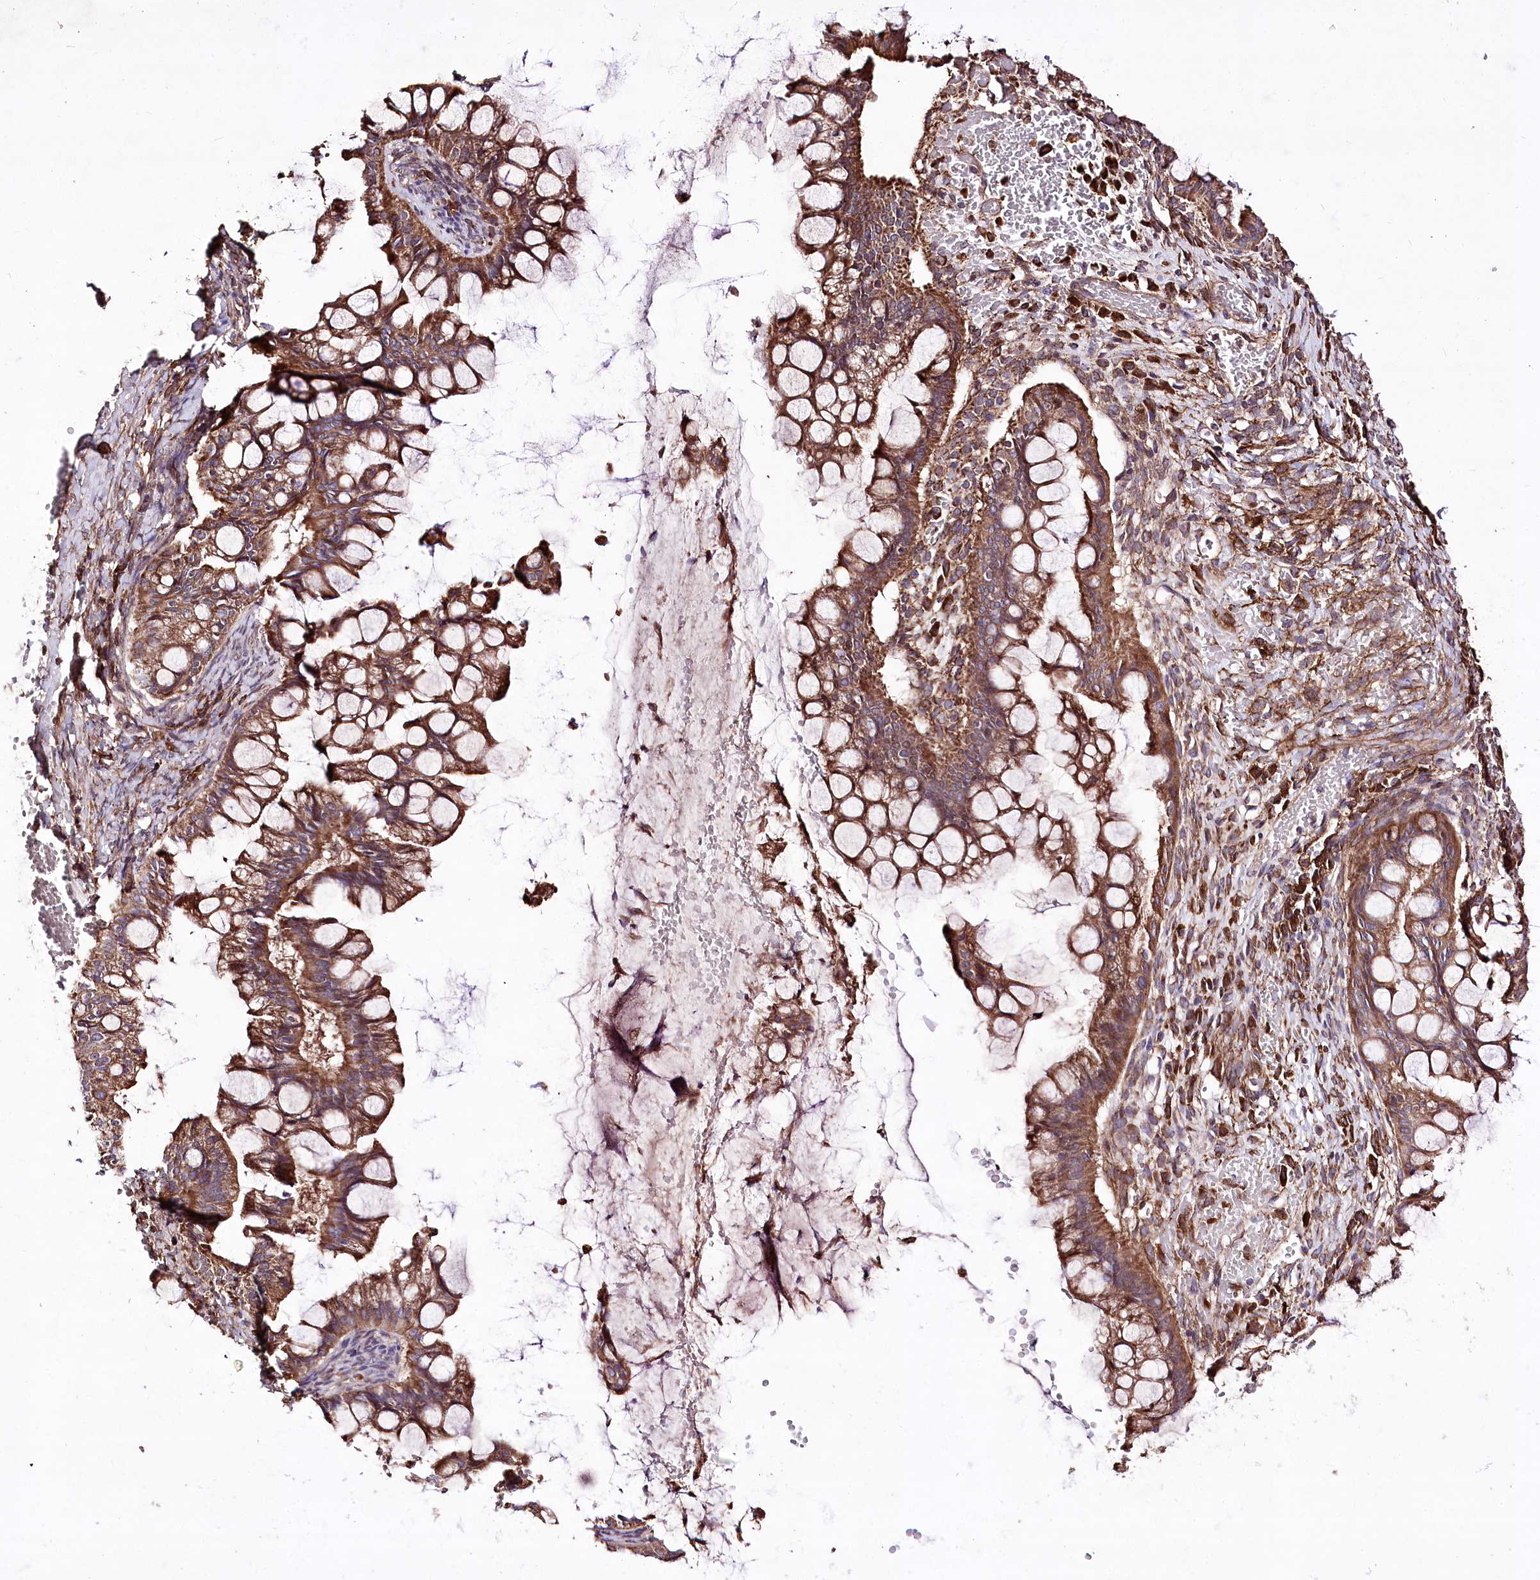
{"staining": {"intensity": "moderate", "quantity": ">75%", "location": "cytoplasmic/membranous"}, "tissue": "ovarian cancer", "cell_type": "Tumor cells", "image_type": "cancer", "snomed": [{"axis": "morphology", "description": "Cystadenocarcinoma, mucinous, NOS"}, {"axis": "topography", "description": "Ovary"}], "caption": "DAB (3,3'-diaminobenzidine) immunohistochemical staining of mucinous cystadenocarcinoma (ovarian) reveals moderate cytoplasmic/membranous protein positivity in about >75% of tumor cells.", "gene": "WWC1", "patient": {"sex": "female", "age": 73}}